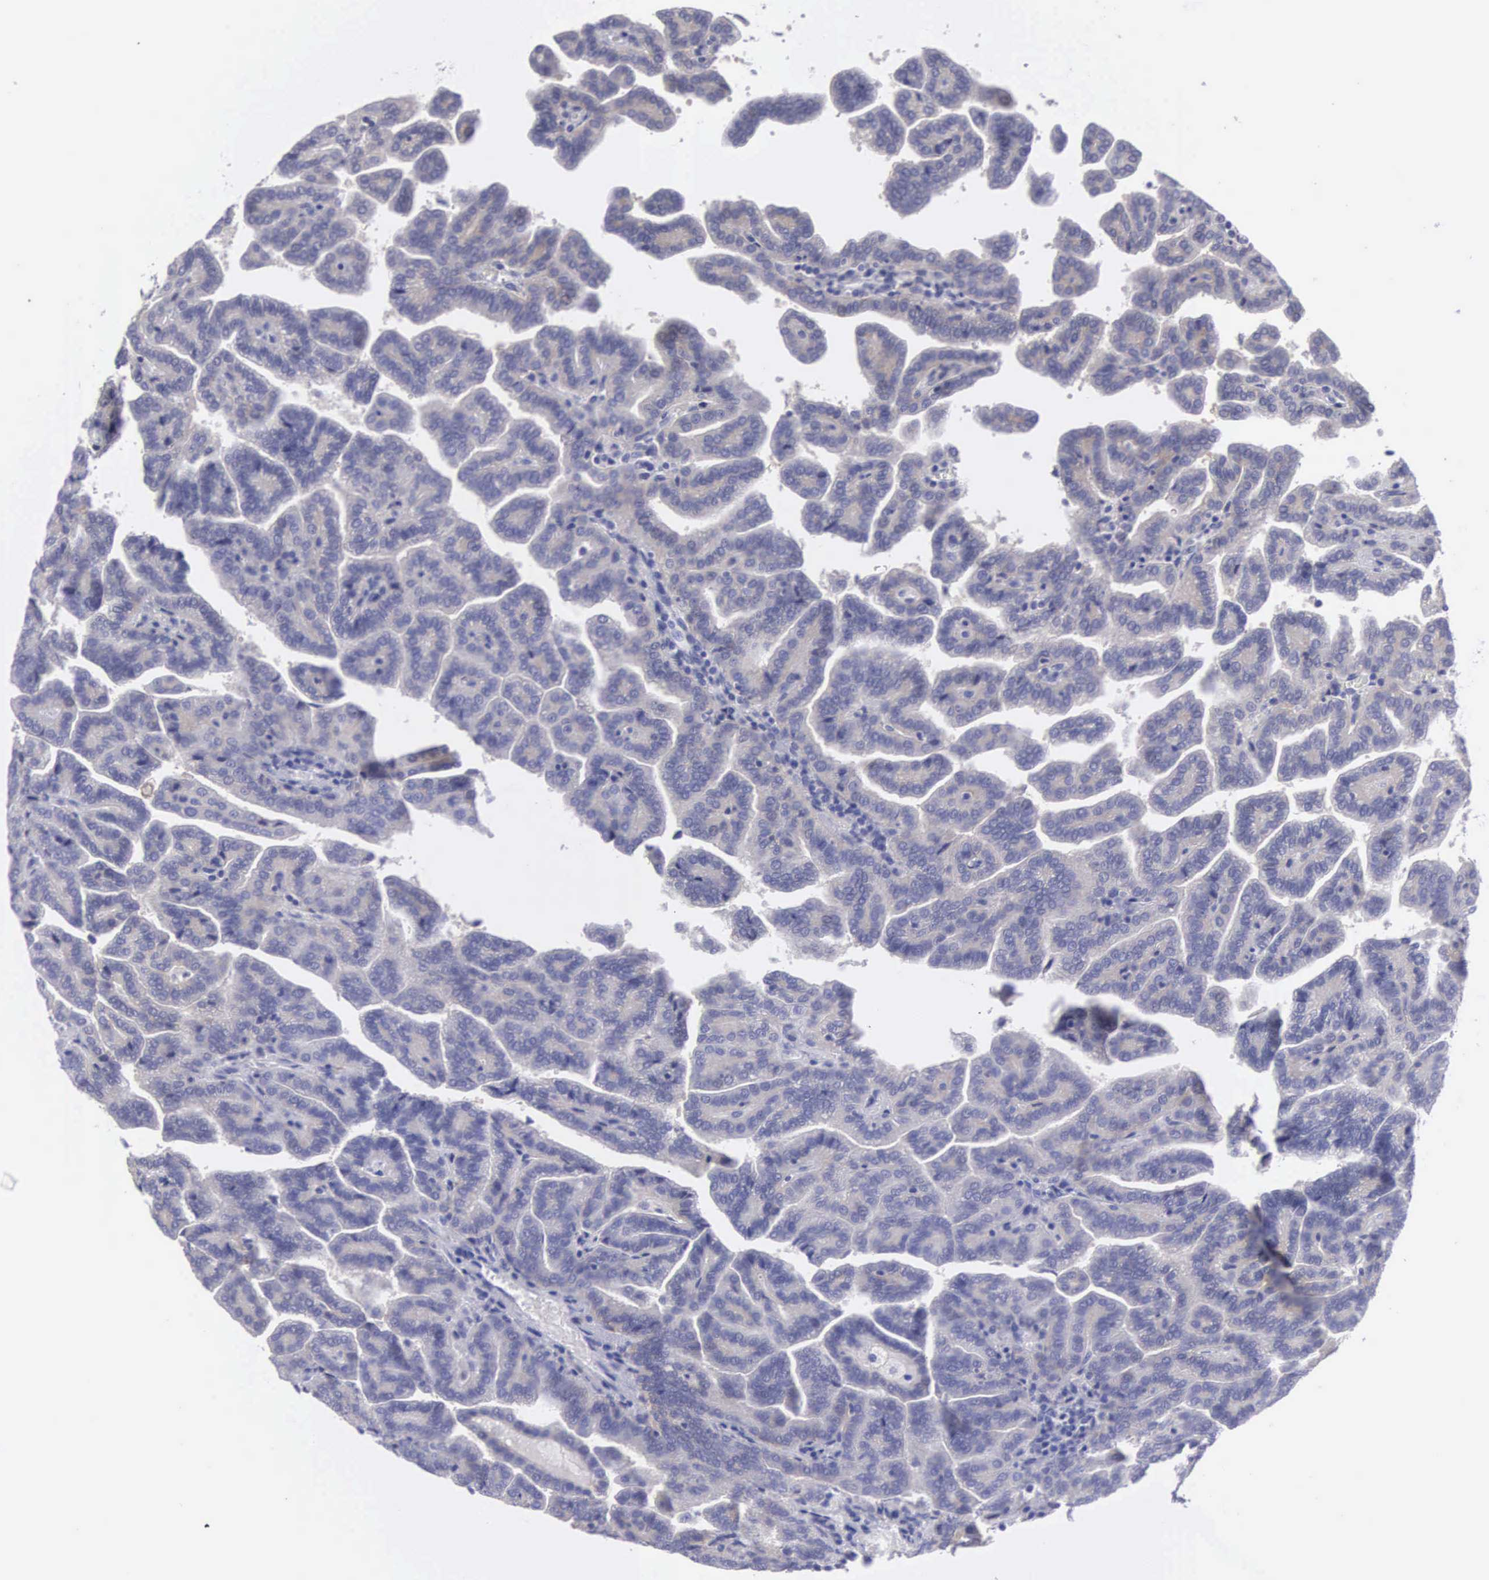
{"staining": {"intensity": "negative", "quantity": "none", "location": "none"}, "tissue": "renal cancer", "cell_type": "Tumor cells", "image_type": "cancer", "snomed": [{"axis": "morphology", "description": "Adenocarcinoma, NOS"}, {"axis": "topography", "description": "Kidney"}], "caption": "Tumor cells show no significant positivity in renal cancer (adenocarcinoma). (DAB immunohistochemistry (IHC) with hematoxylin counter stain).", "gene": "SLITRK4", "patient": {"sex": "male", "age": 61}}